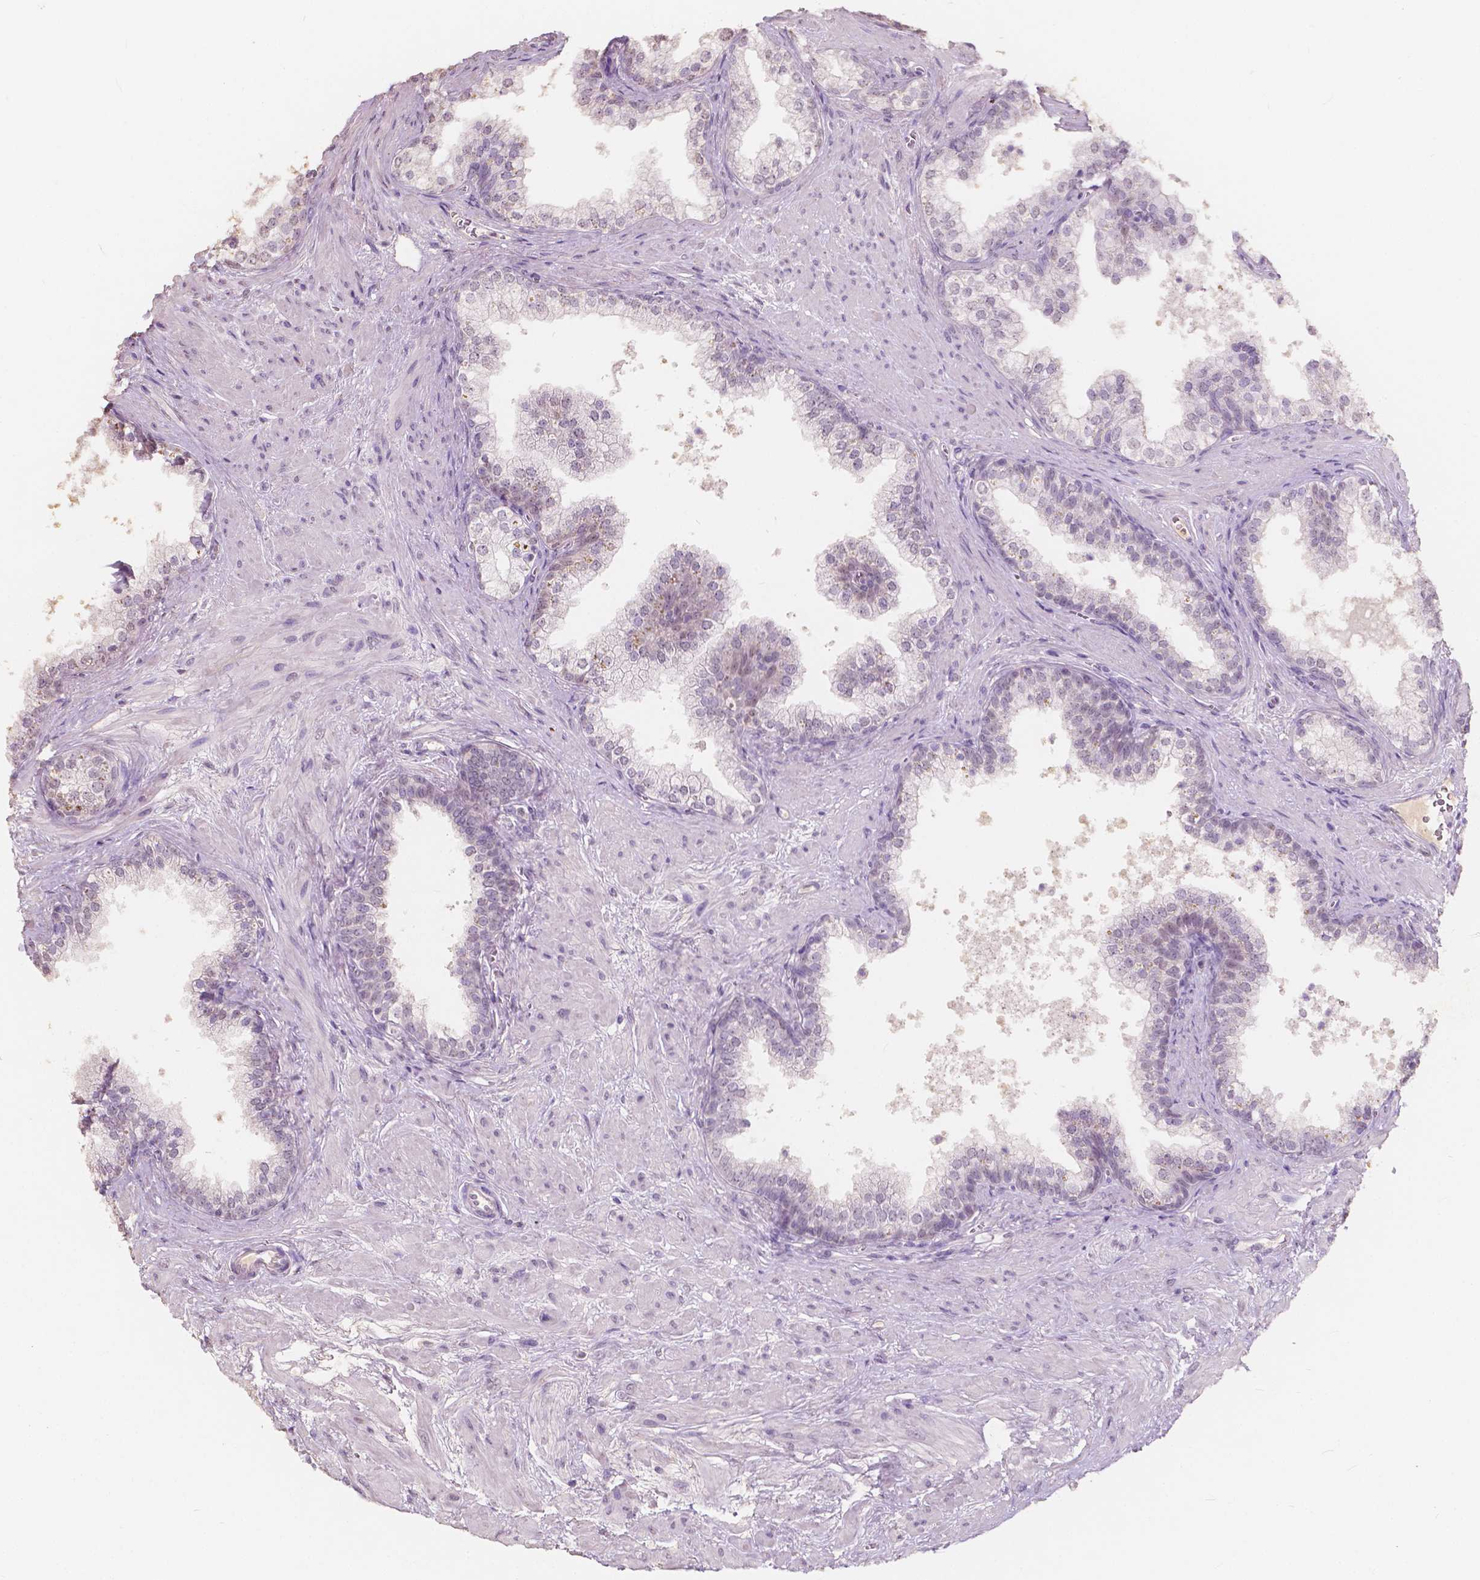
{"staining": {"intensity": "weak", "quantity": "25%-75%", "location": "nuclear"}, "tissue": "prostate", "cell_type": "Glandular cells", "image_type": "normal", "snomed": [{"axis": "morphology", "description": "Normal tissue, NOS"}, {"axis": "topography", "description": "Prostate"}], "caption": "This is a photomicrograph of IHC staining of normal prostate, which shows weak staining in the nuclear of glandular cells.", "gene": "SOX15", "patient": {"sex": "male", "age": 79}}